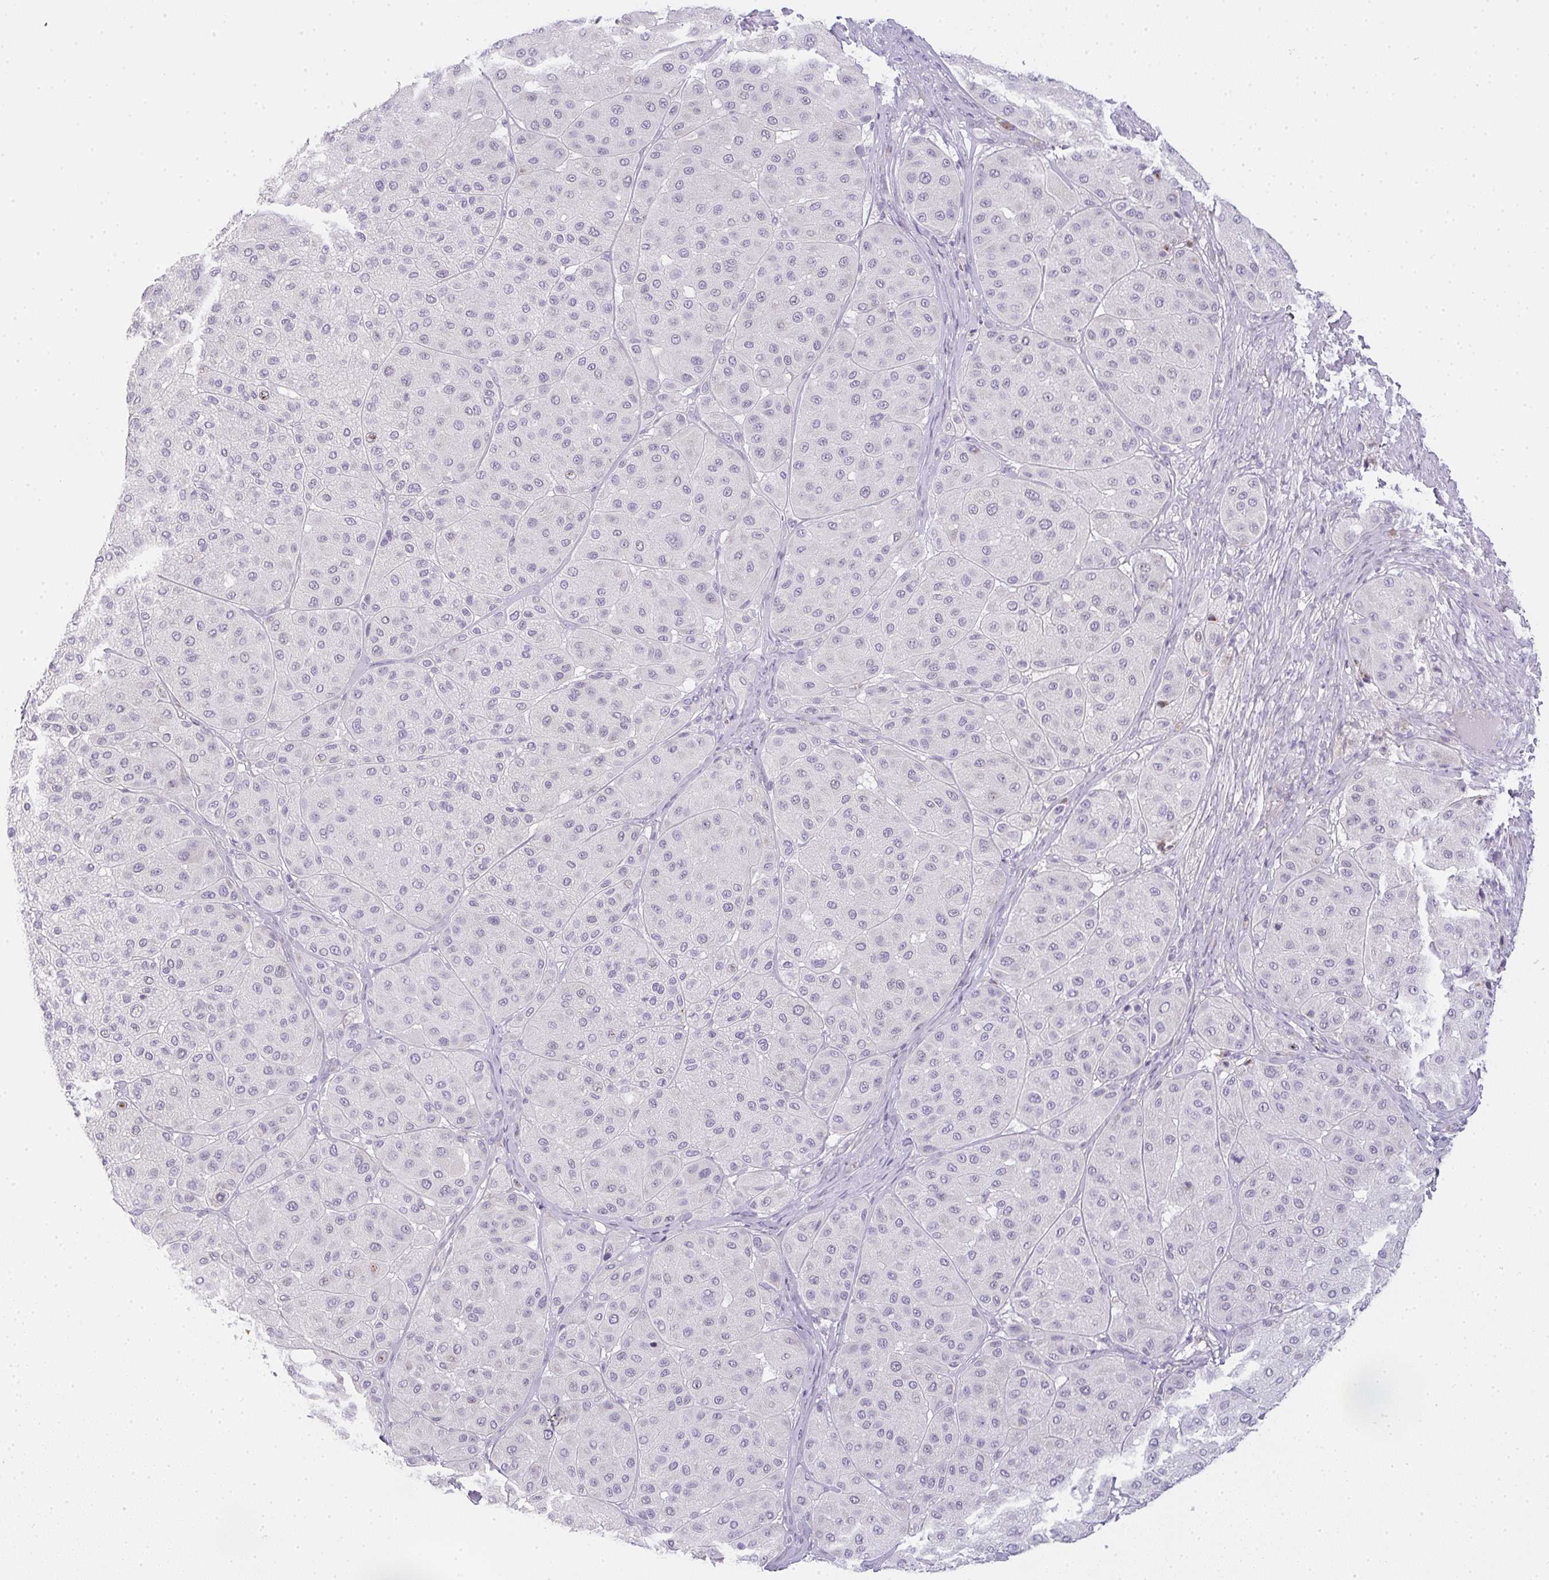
{"staining": {"intensity": "negative", "quantity": "none", "location": "none"}, "tissue": "melanoma", "cell_type": "Tumor cells", "image_type": "cancer", "snomed": [{"axis": "morphology", "description": "Malignant melanoma, Metastatic site"}, {"axis": "topography", "description": "Smooth muscle"}], "caption": "Malignant melanoma (metastatic site) was stained to show a protein in brown. There is no significant expression in tumor cells.", "gene": "SIRPB2", "patient": {"sex": "male", "age": 41}}